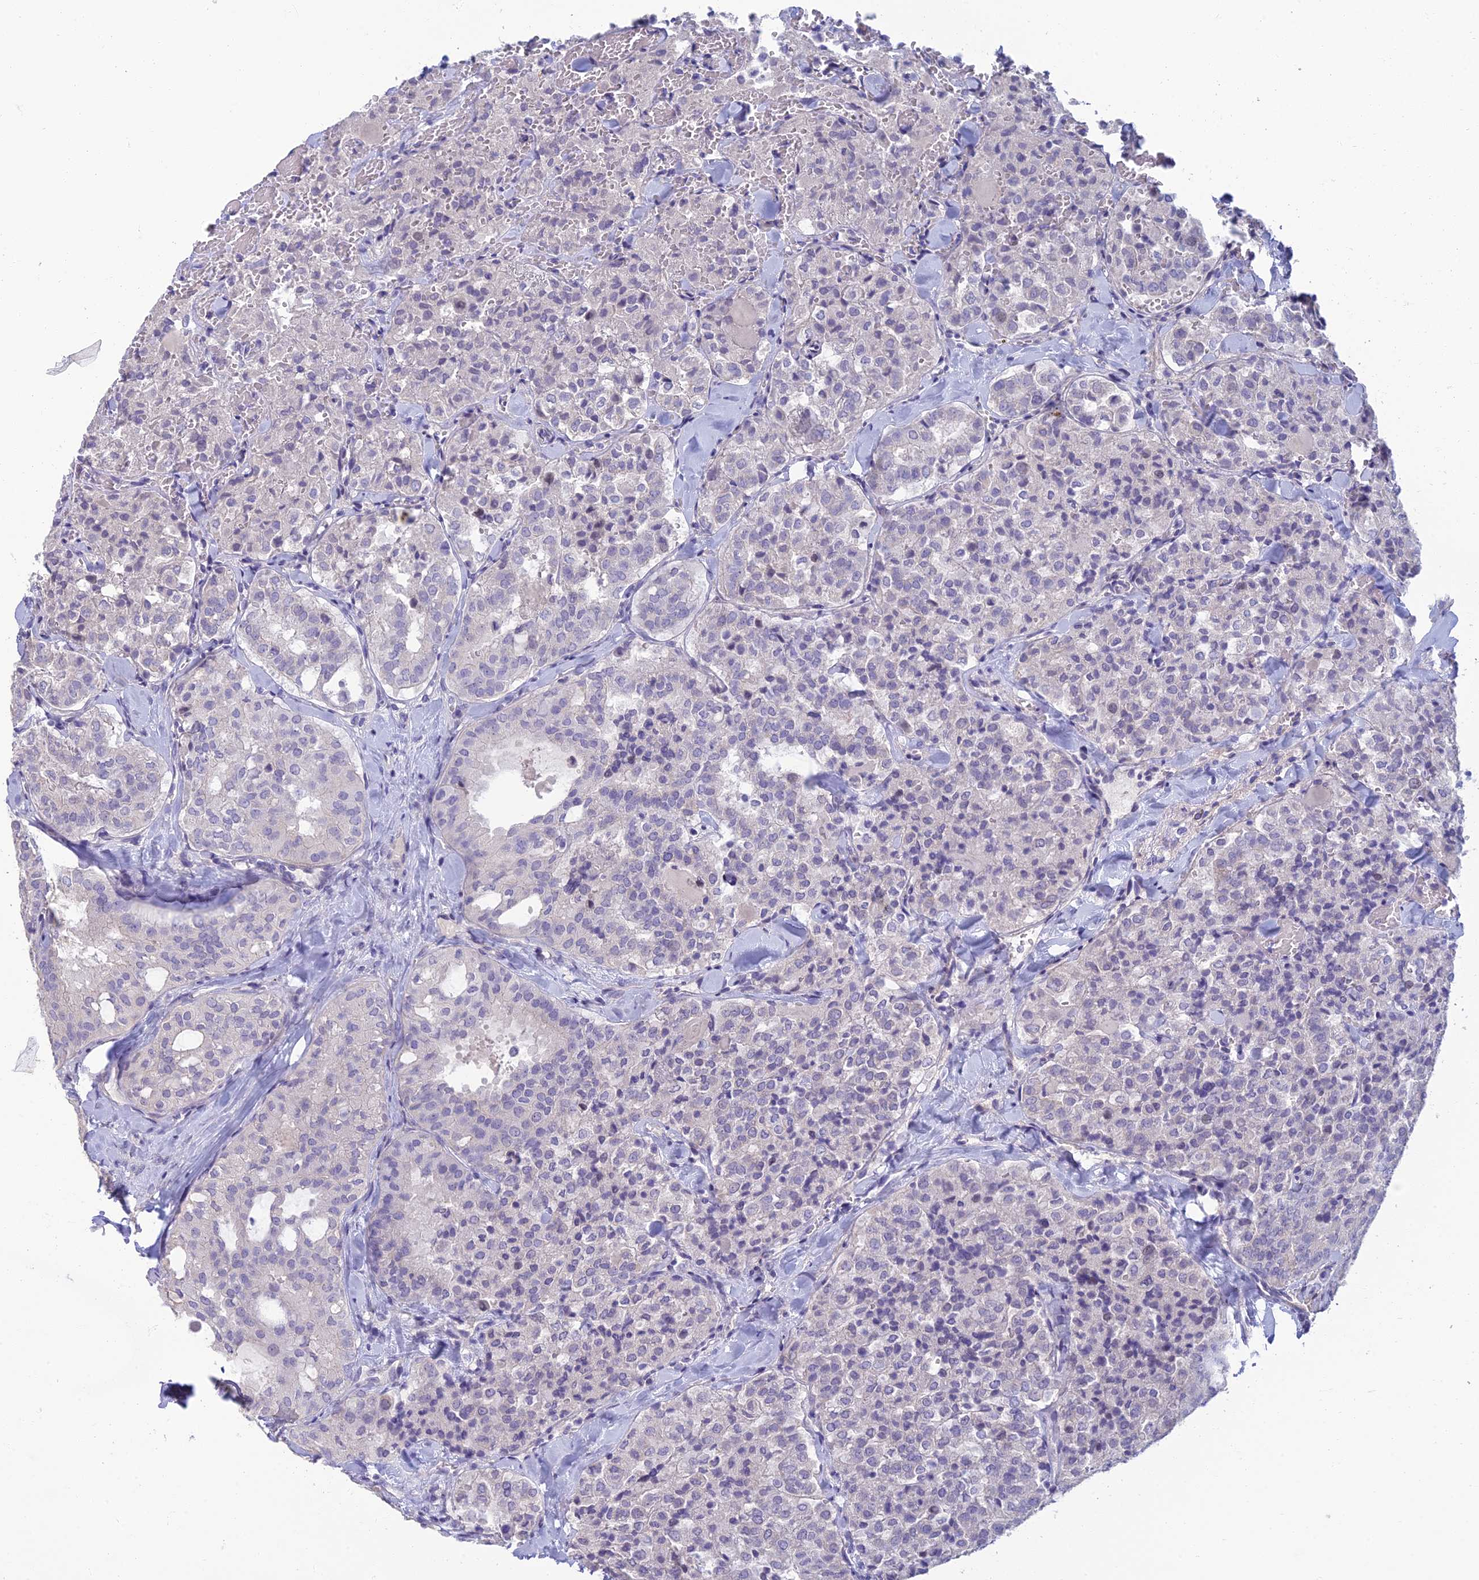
{"staining": {"intensity": "negative", "quantity": "none", "location": "none"}, "tissue": "thyroid cancer", "cell_type": "Tumor cells", "image_type": "cancer", "snomed": [{"axis": "morphology", "description": "Follicular adenoma carcinoma, NOS"}, {"axis": "topography", "description": "Thyroid gland"}], "caption": "DAB immunohistochemical staining of thyroid cancer reveals no significant positivity in tumor cells.", "gene": "NEURL1", "patient": {"sex": "male", "age": 75}}